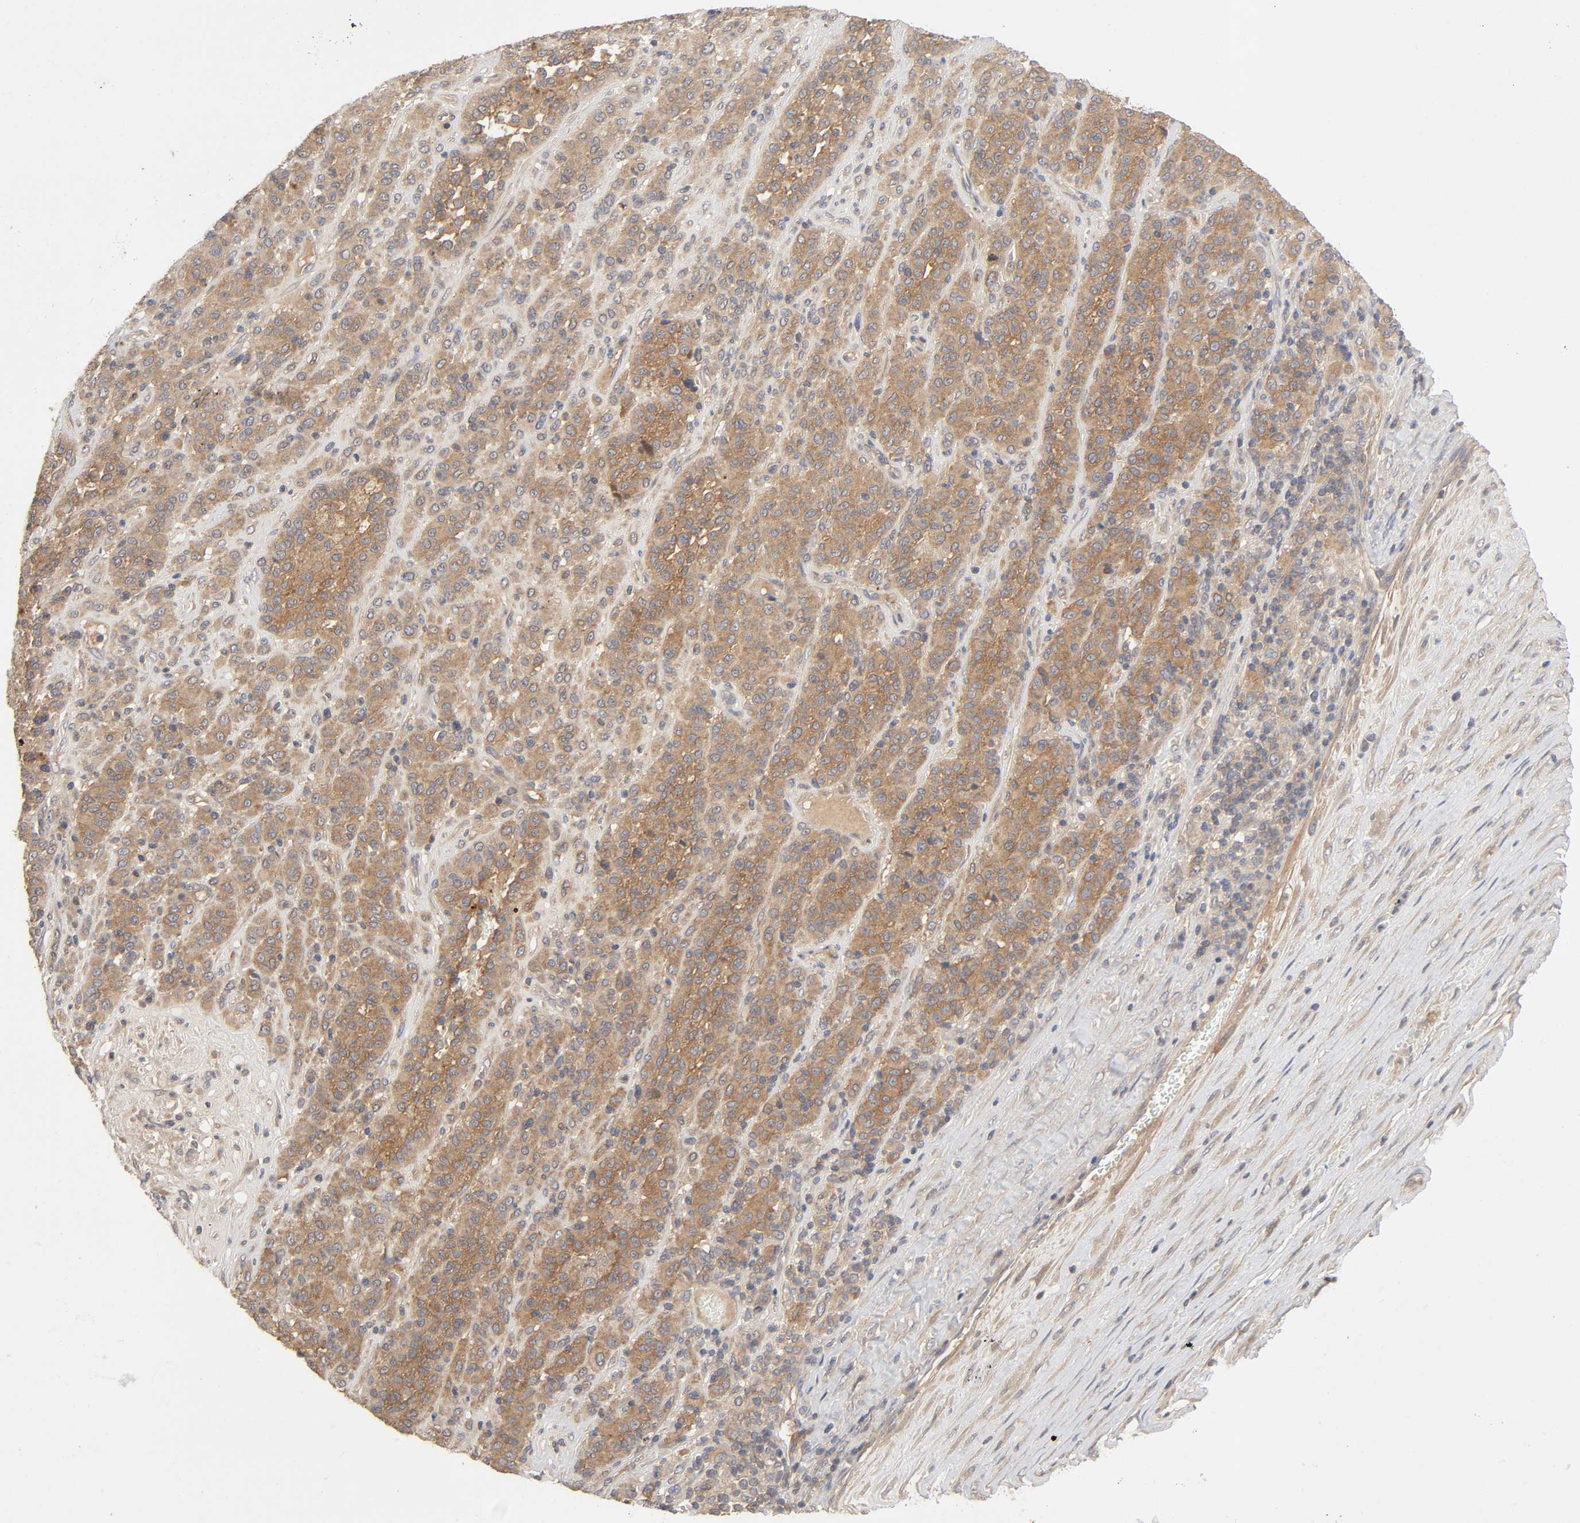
{"staining": {"intensity": "moderate", "quantity": ">75%", "location": "cytoplasmic/membranous"}, "tissue": "melanoma", "cell_type": "Tumor cells", "image_type": "cancer", "snomed": [{"axis": "morphology", "description": "Malignant melanoma, Metastatic site"}, {"axis": "topography", "description": "Pancreas"}], "caption": "The micrograph demonstrates immunohistochemical staining of melanoma. There is moderate cytoplasmic/membranous staining is present in about >75% of tumor cells.", "gene": "CPB2", "patient": {"sex": "female", "age": 30}}